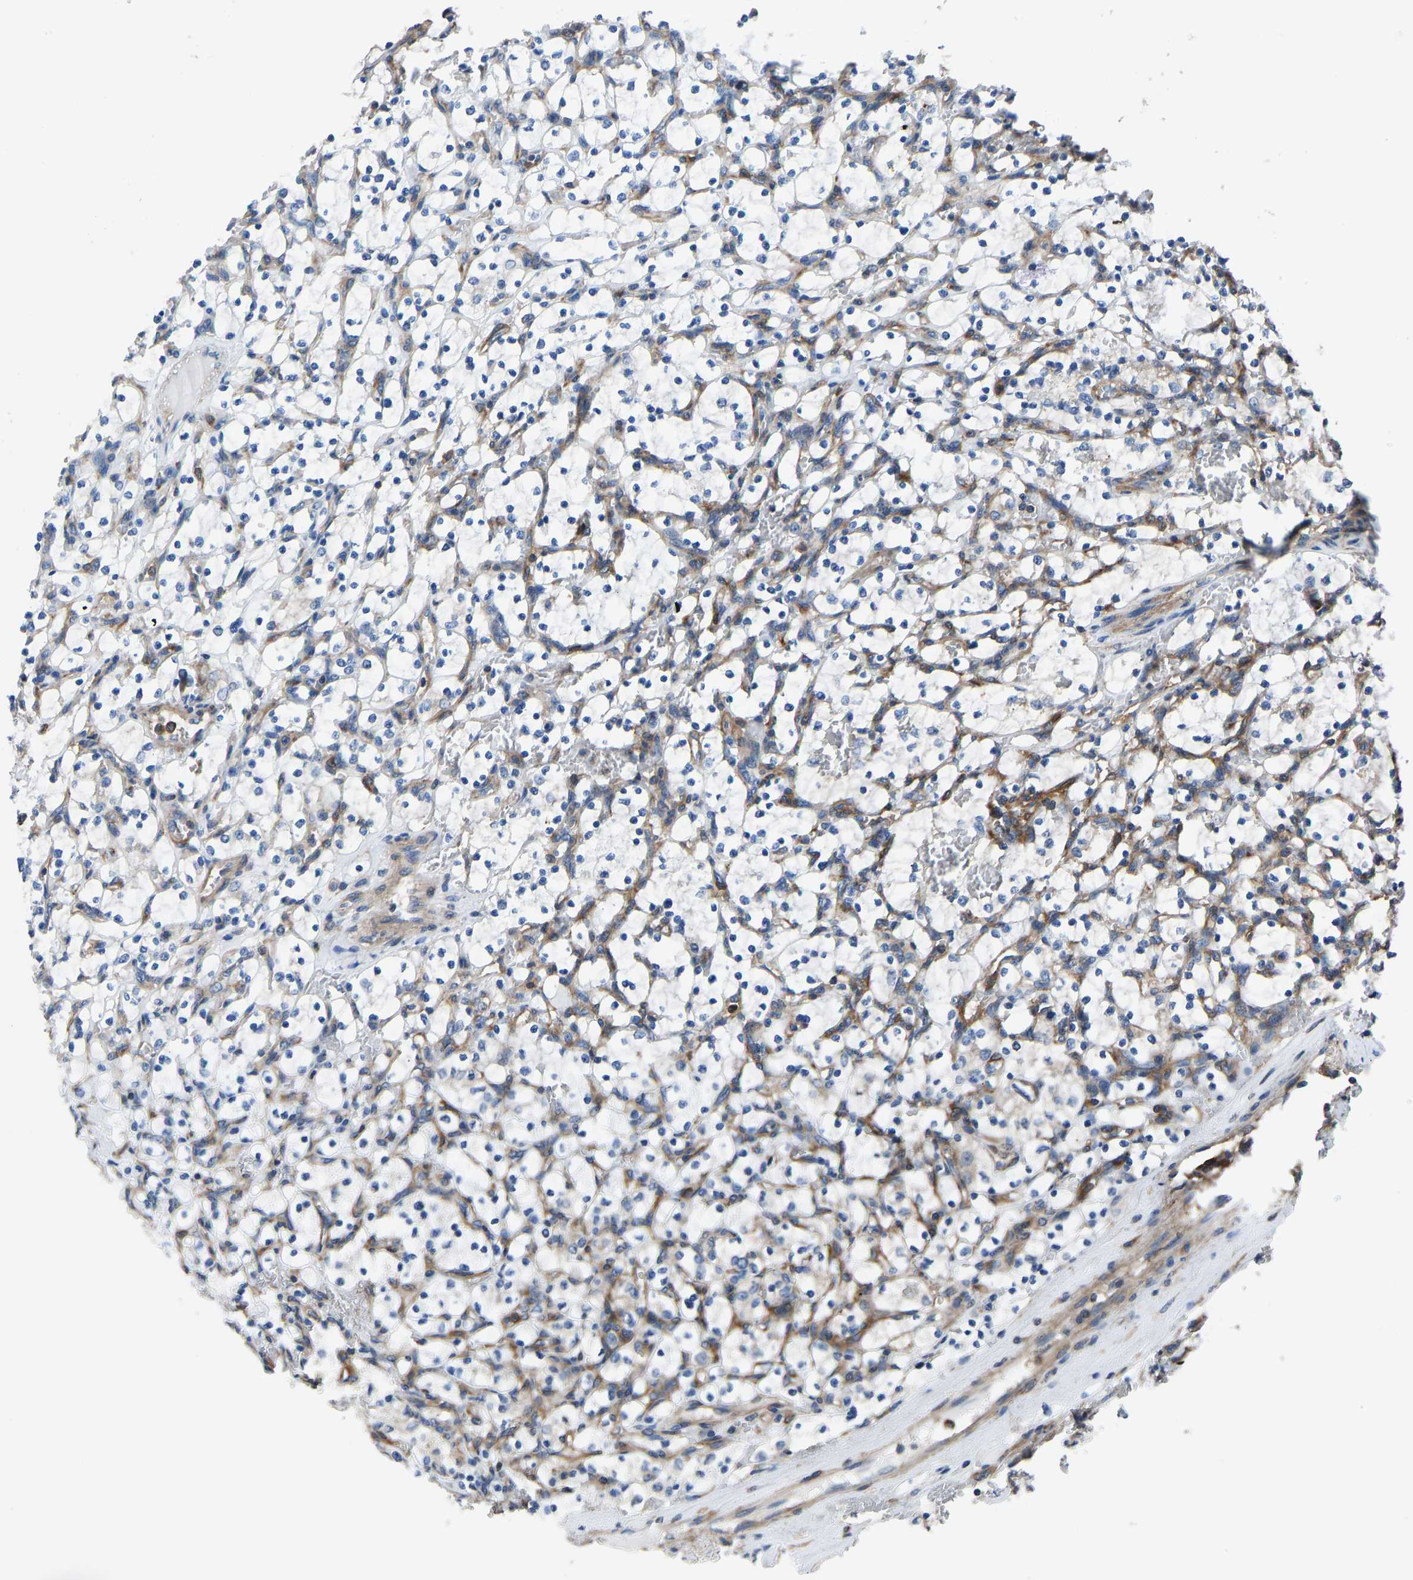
{"staining": {"intensity": "negative", "quantity": "none", "location": "none"}, "tissue": "renal cancer", "cell_type": "Tumor cells", "image_type": "cancer", "snomed": [{"axis": "morphology", "description": "Adenocarcinoma, NOS"}, {"axis": "topography", "description": "Kidney"}], "caption": "Immunohistochemical staining of renal adenocarcinoma displays no significant positivity in tumor cells.", "gene": "PRKAR1A", "patient": {"sex": "female", "age": 69}}